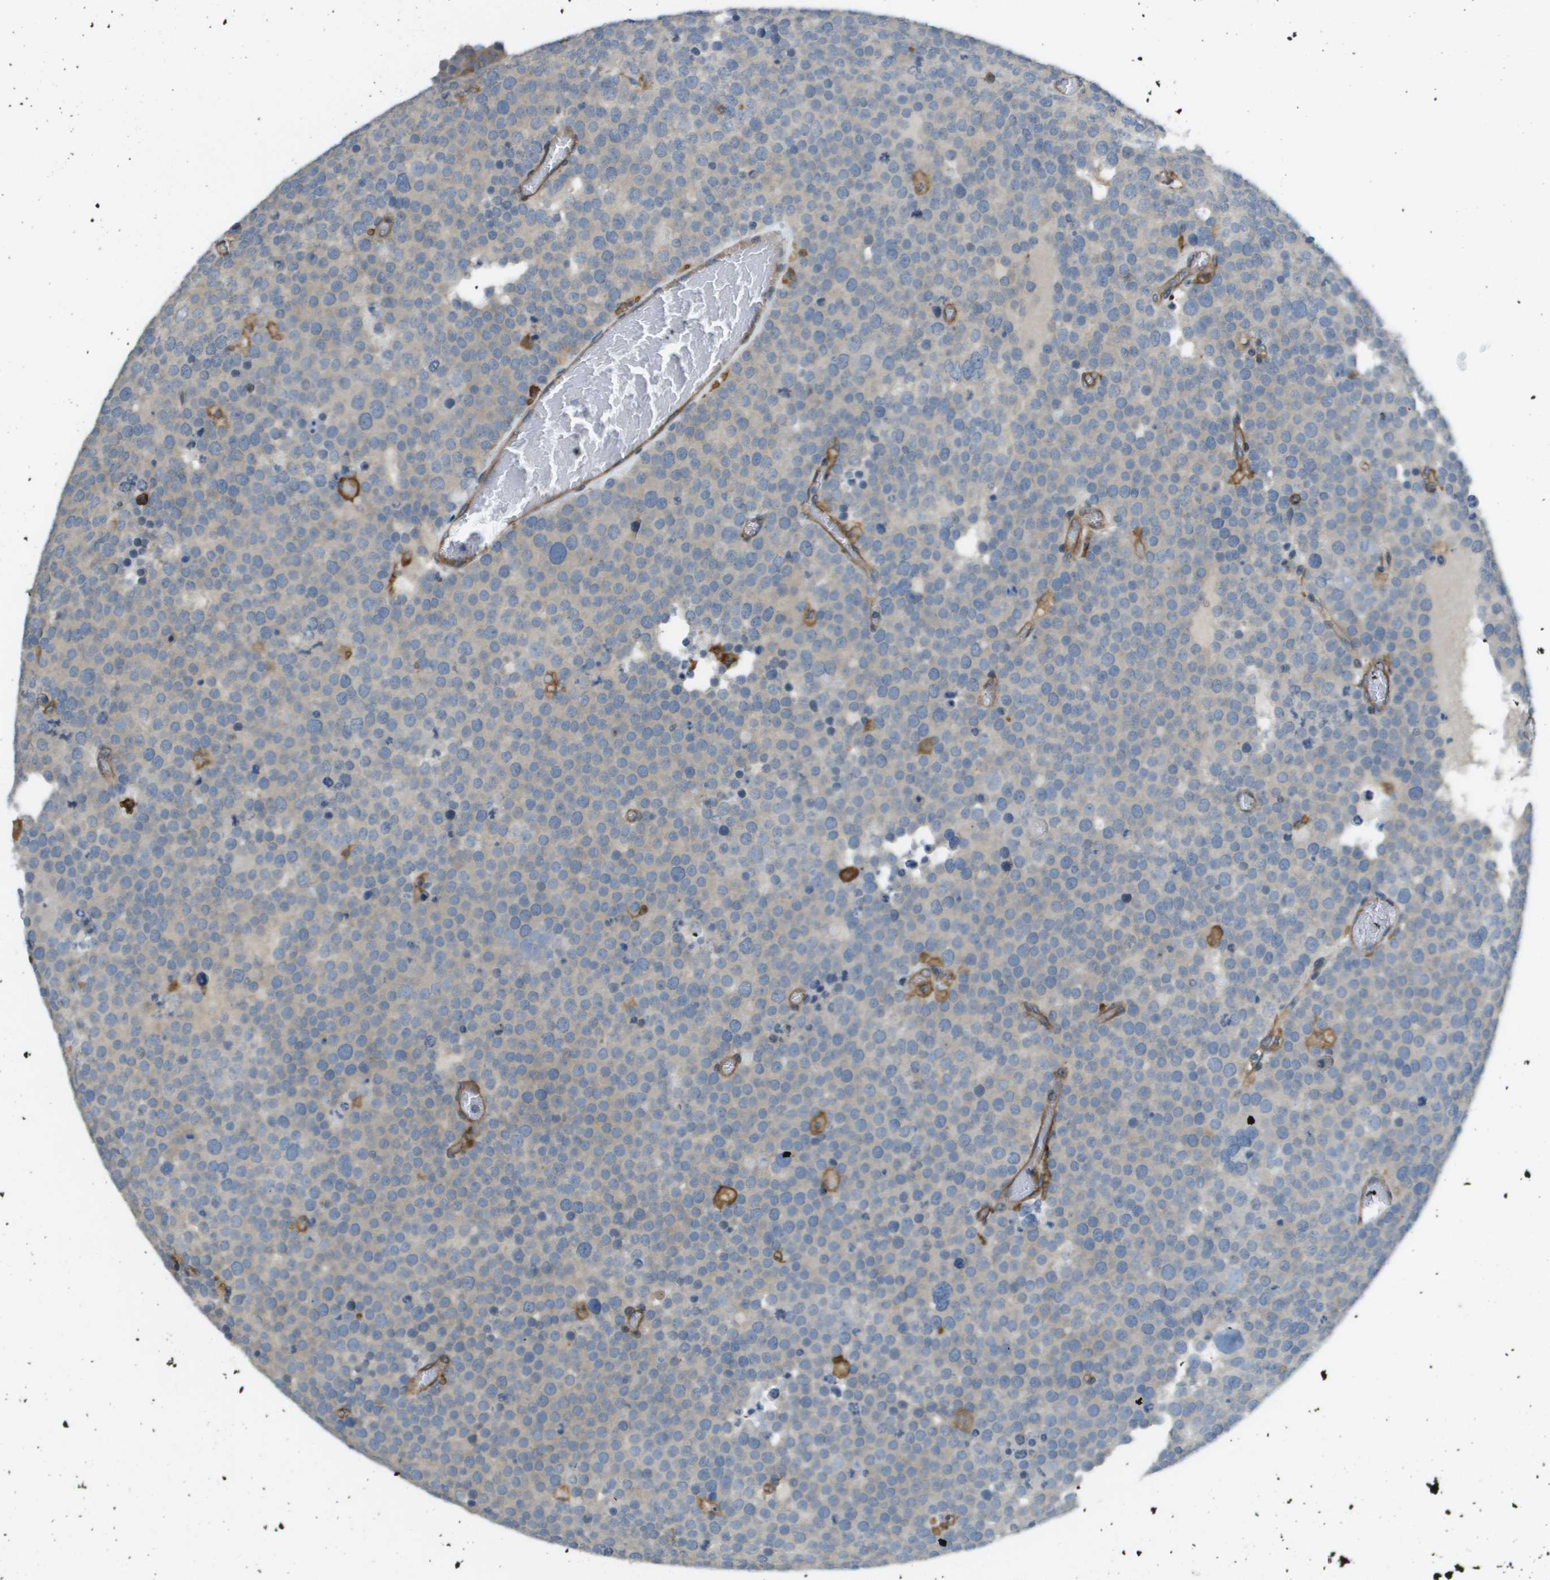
{"staining": {"intensity": "negative", "quantity": "none", "location": "none"}, "tissue": "testis cancer", "cell_type": "Tumor cells", "image_type": "cancer", "snomed": [{"axis": "morphology", "description": "Normal tissue, NOS"}, {"axis": "morphology", "description": "Seminoma, NOS"}, {"axis": "topography", "description": "Testis"}], "caption": "Tumor cells are negative for protein expression in human testis cancer (seminoma).", "gene": "CORO1B", "patient": {"sex": "male", "age": 71}}